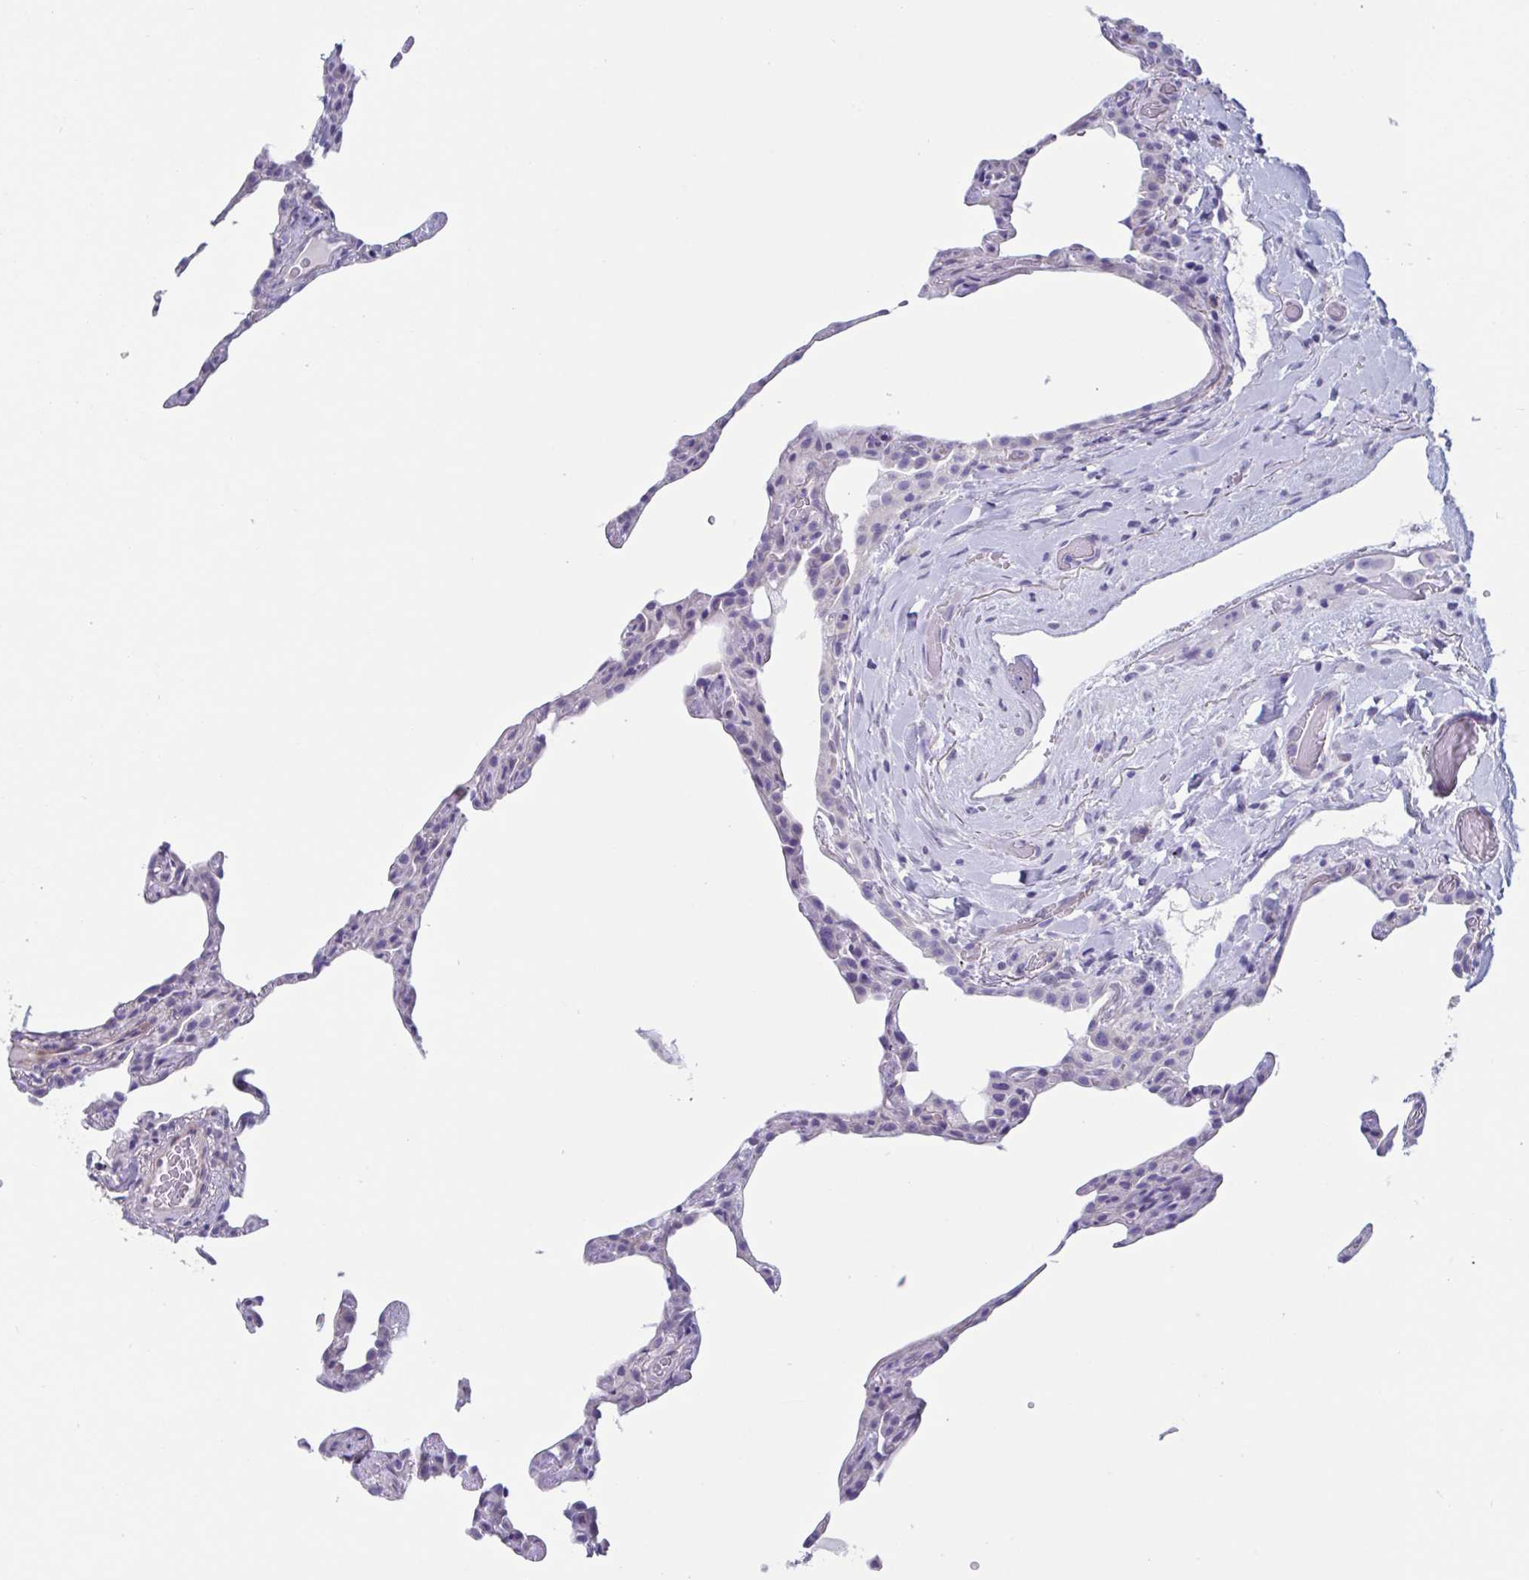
{"staining": {"intensity": "negative", "quantity": "none", "location": "none"}, "tissue": "lung", "cell_type": "Alveolar cells", "image_type": "normal", "snomed": [{"axis": "morphology", "description": "Normal tissue, NOS"}, {"axis": "topography", "description": "Lung"}], "caption": "IHC histopathology image of unremarkable lung stained for a protein (brown), which shows no staining in alveolar cells.", "gene": "LPIN3", "patient": {"sex": "female", "age": 57}}